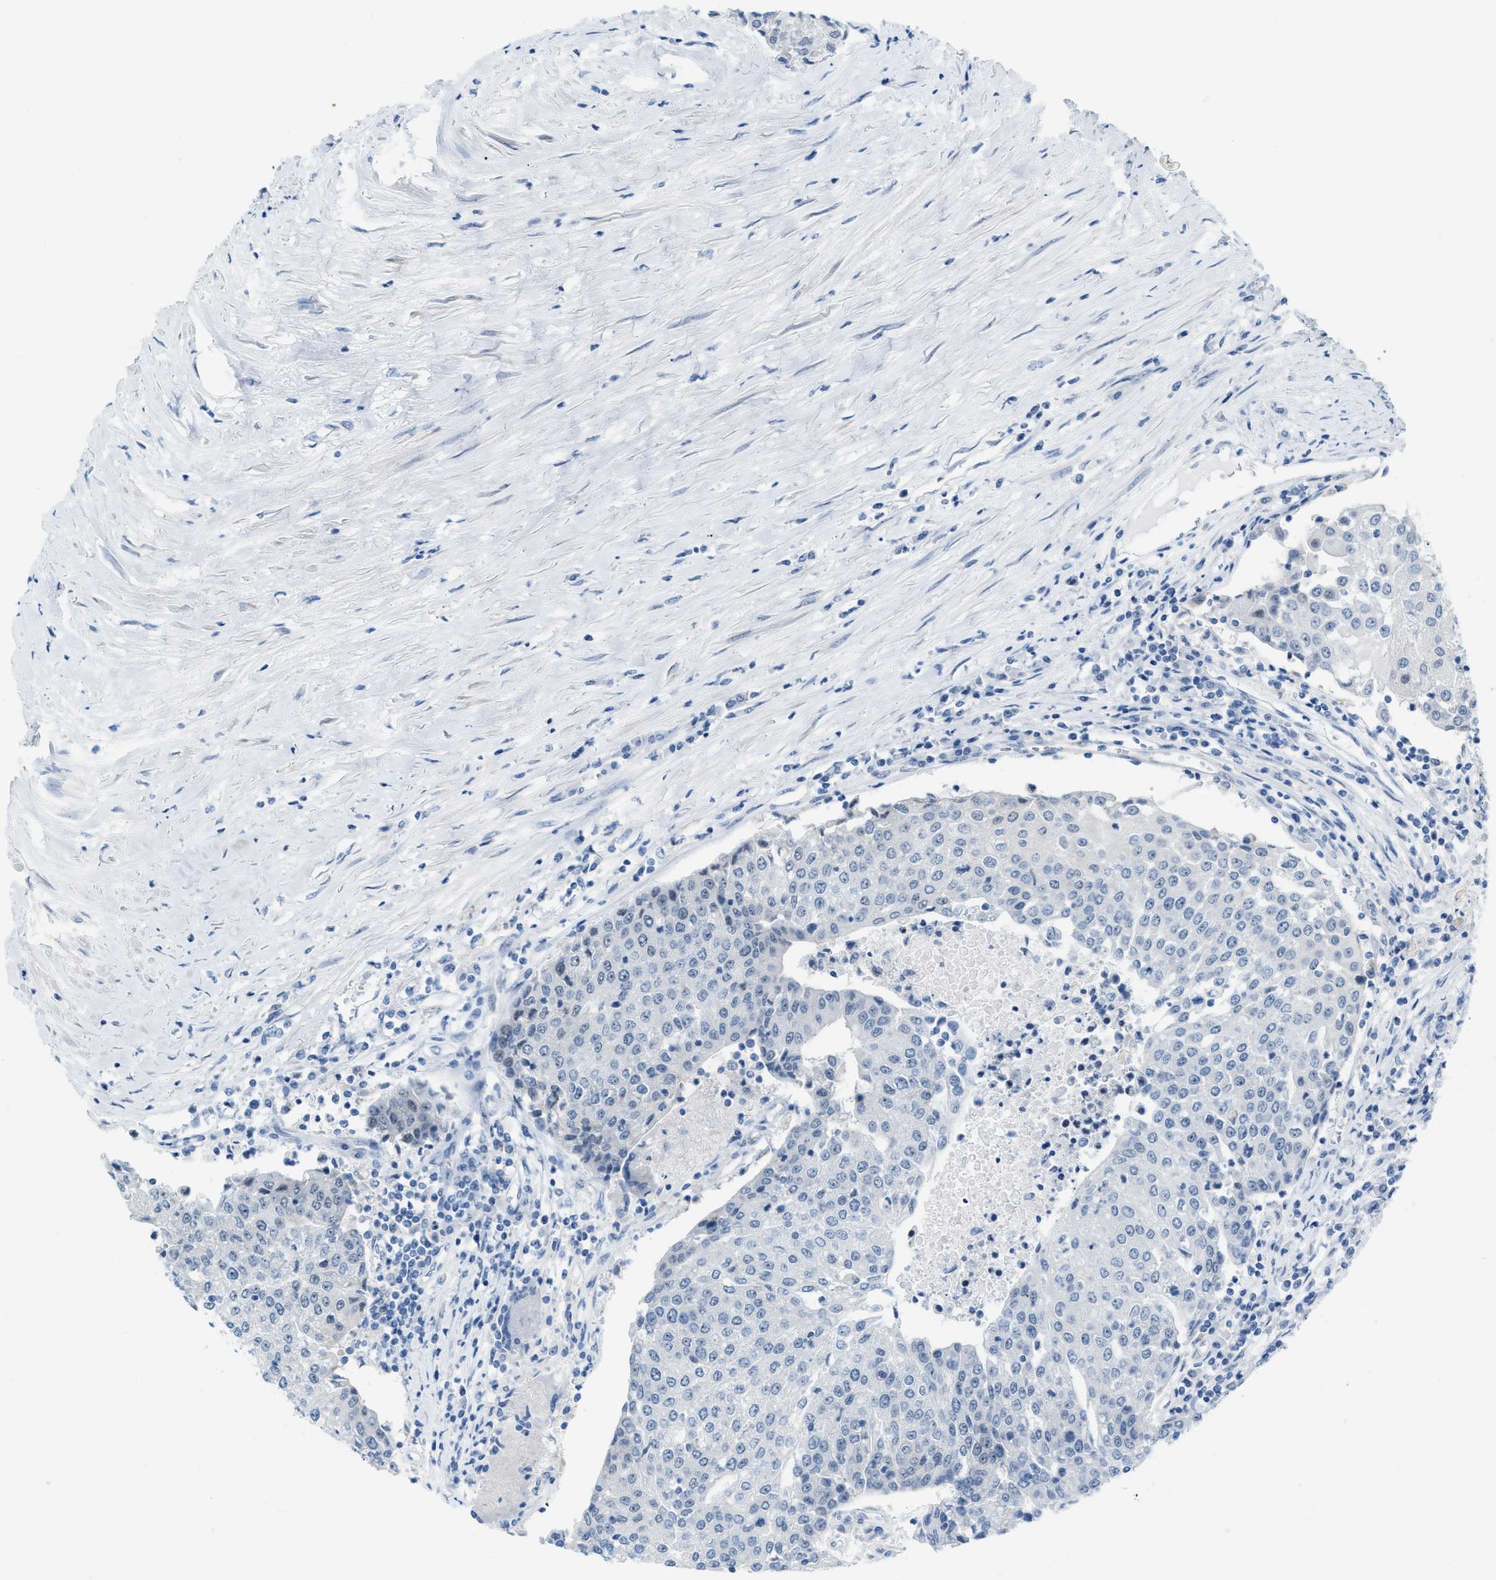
{"staining": {"intensity": "negative", "quantity": "none", "location": "none"}, "tissue": "urothelial cancer", "cell_type": "Tumor cells", "image_type": "cancer", "snomed": [{"axis": "morphology", "description": "Urothelial carcinoma, High grade"}, {"axis": "topography", "description": "Urinary bladder"}], "caption": "Tumor cells show no significant positivity in urothelial carcinoma (high-grade).", "gene": "PHRF1", "patient": {"sex": "female", "age": 85}}